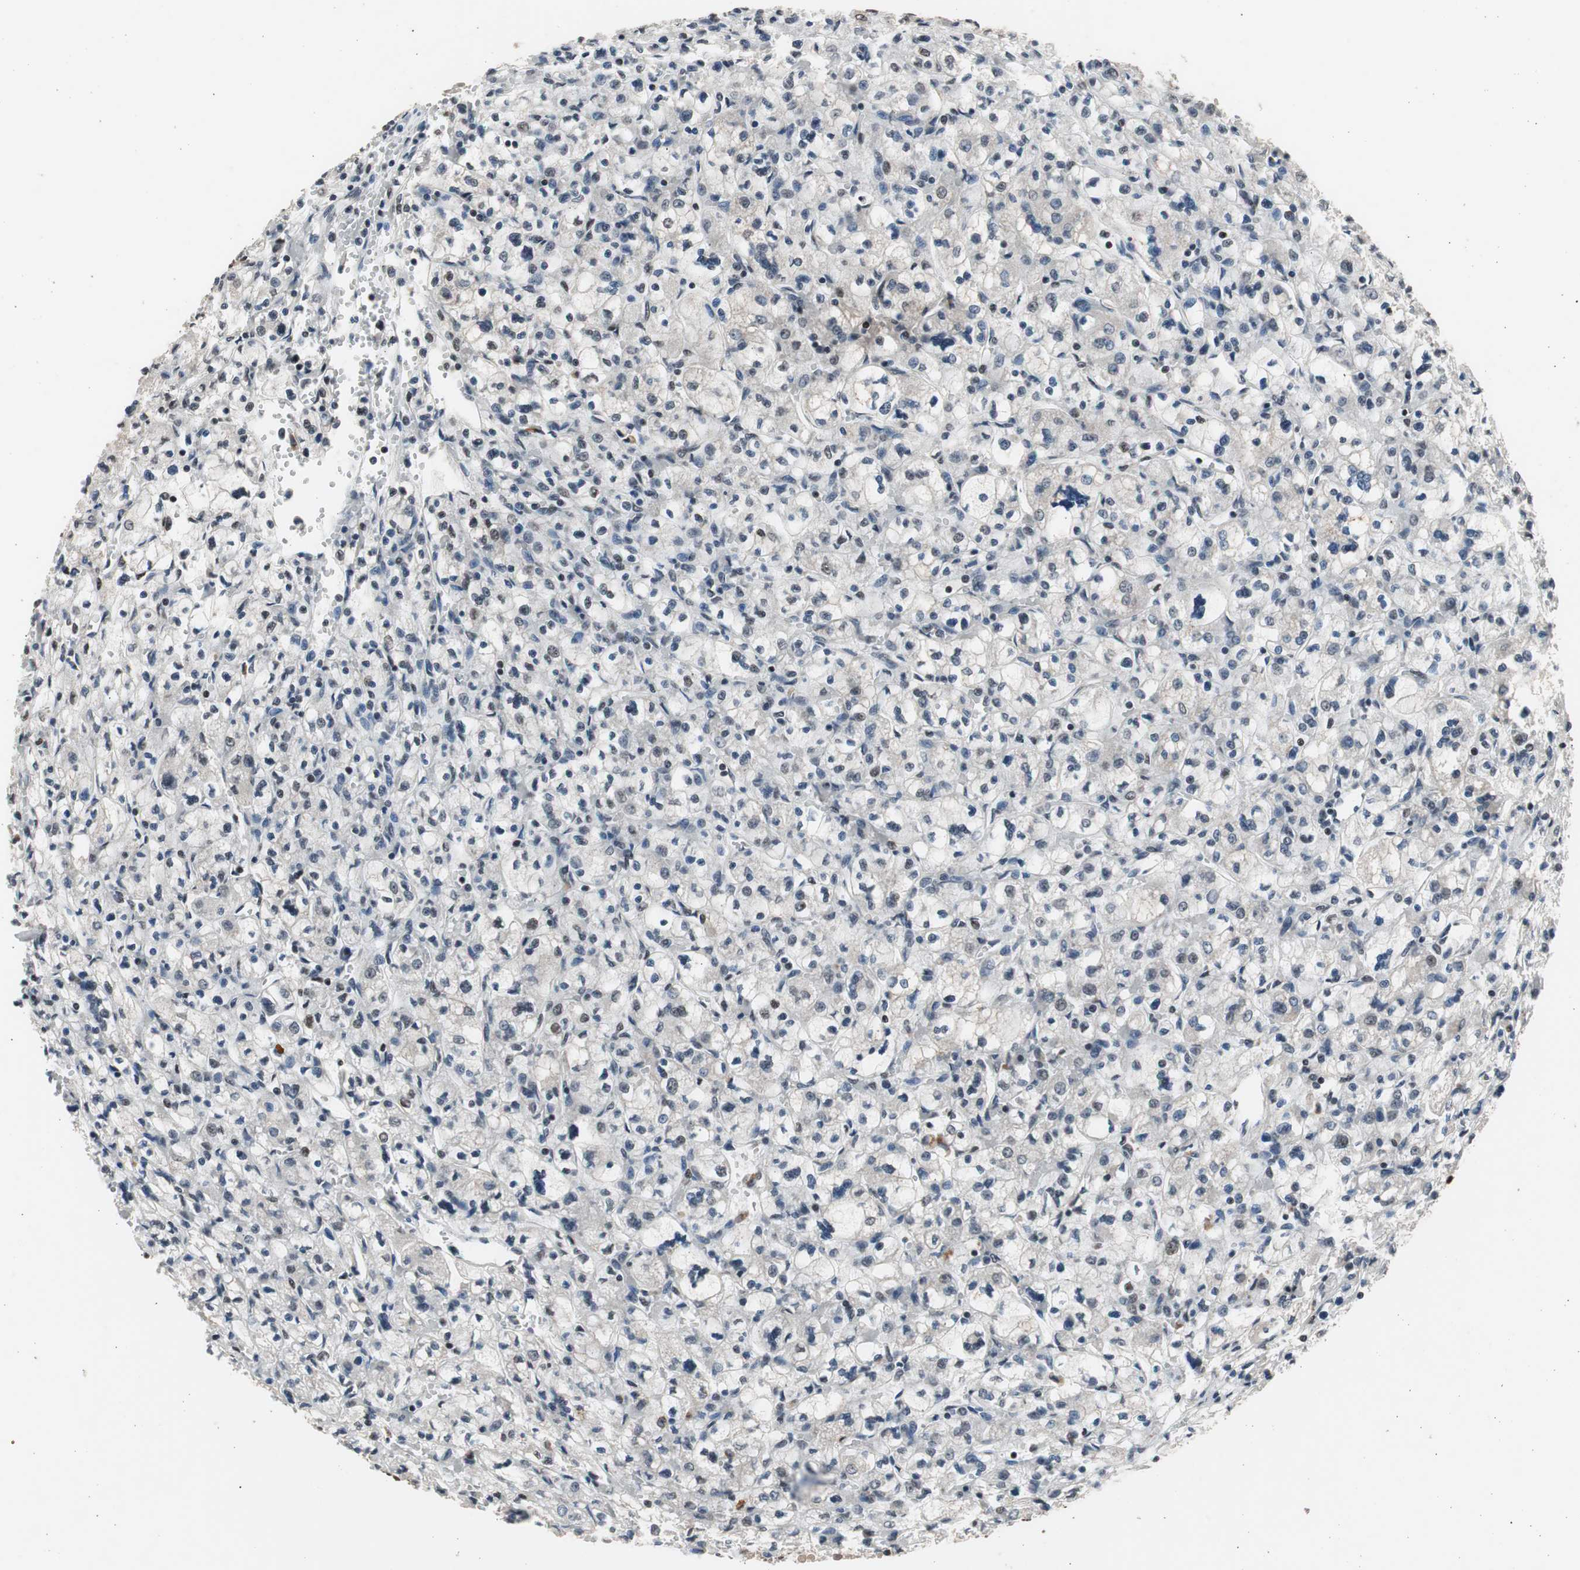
{"staining": {"intensity": "negative", "quantity": "none", "location": "none"}, "tissue": "renal cancer", "cell_type": "Tumor cells", "image_type": "cancer", "snomed": [{"axis": "morphology", "description": "Adenocarcinoma, NOS"}, {"axis": "topography", "description": "Kidney"}], "caption": "Renal cancer (adenocarcinoma) was stained to show a protein in brown. There is no significant expression in tumor cells.", "gene": "RPA1", "patient": {"sex": "female", "age": 83}}